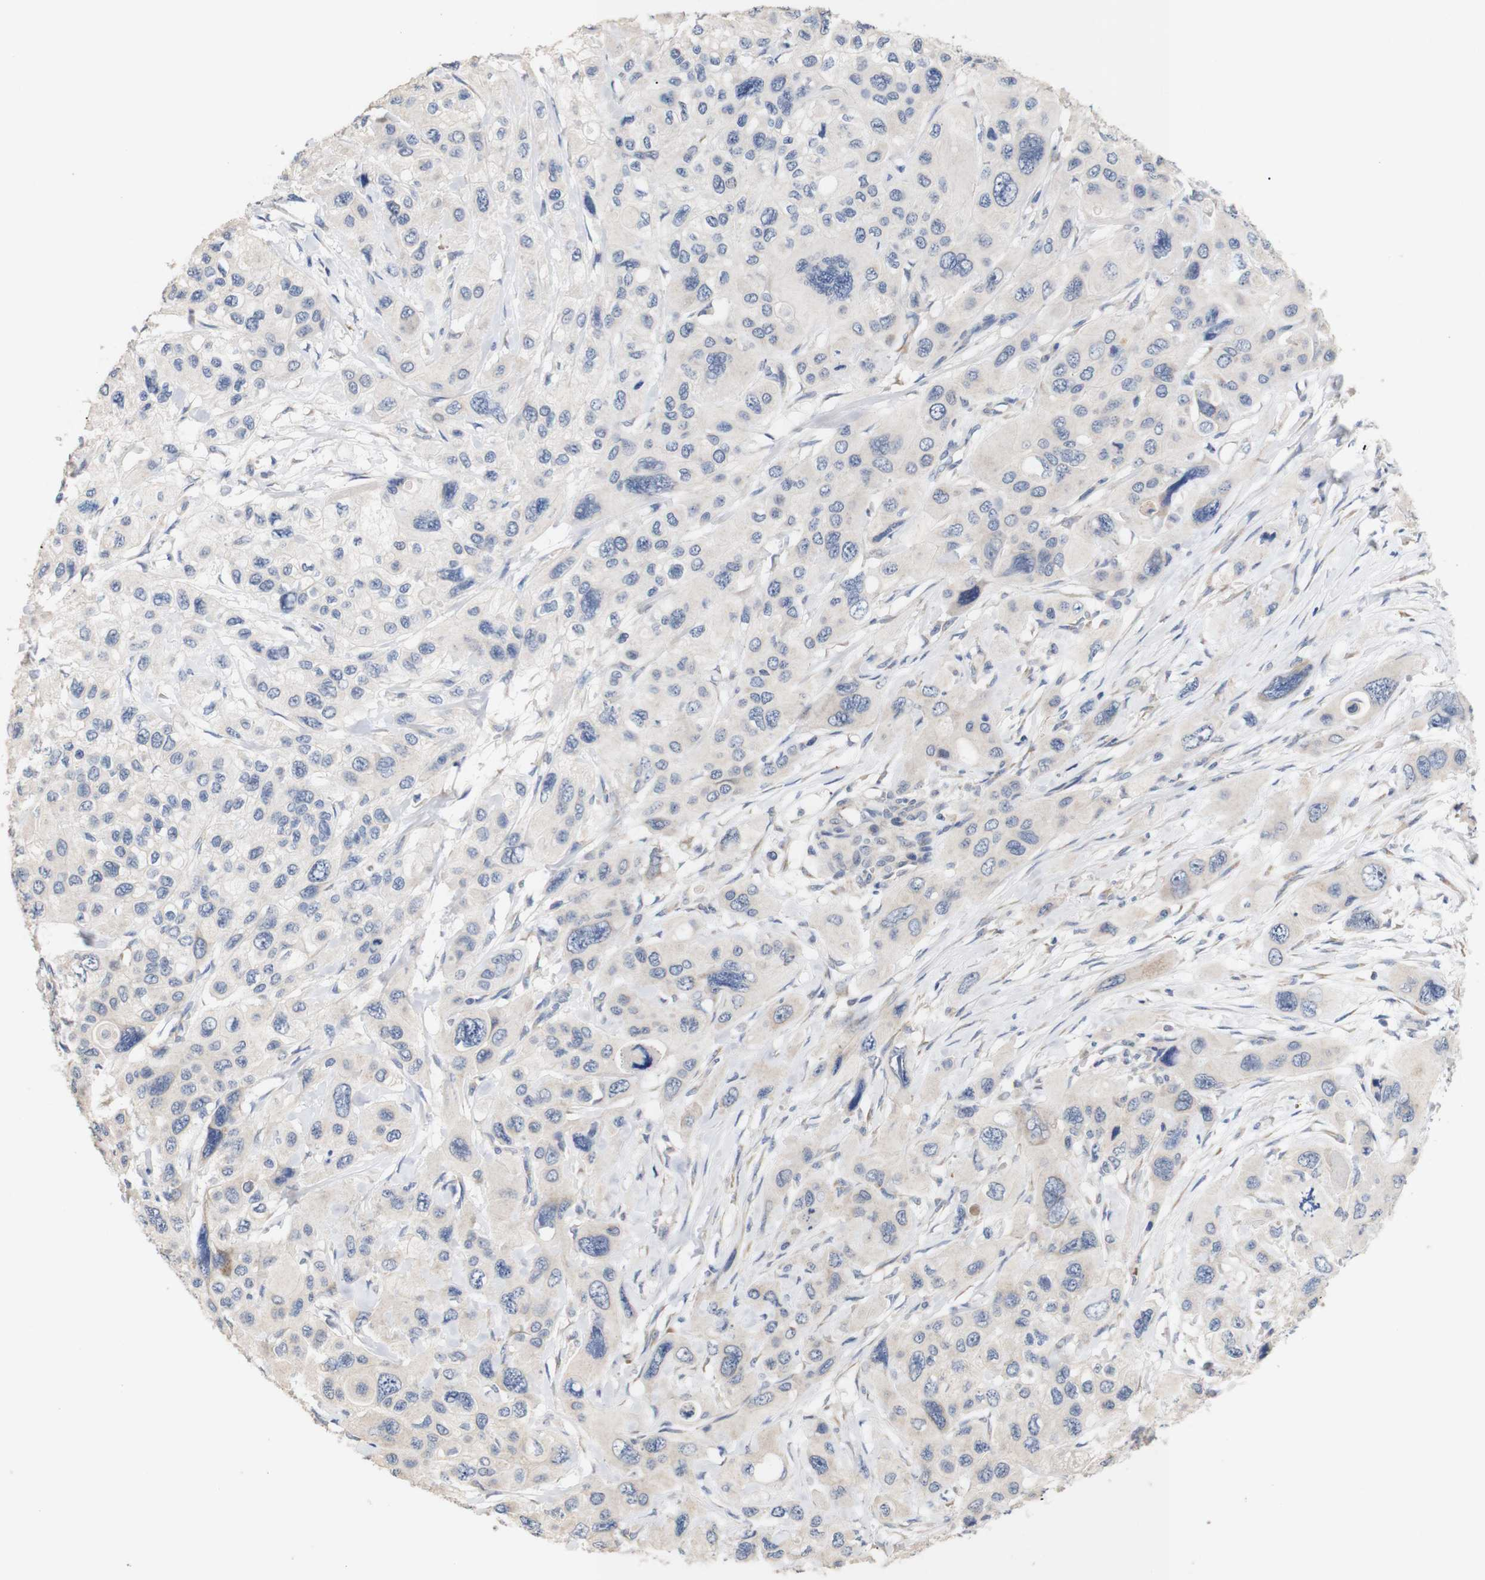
{"staining": {"intensity": "weak", "quantity": "25%-75%", "location": "cytoplasmic/membranous"}, "tissue": "pancreatic cancer", "cell_type": "Tumor cells", "image_type": "cancer", "snomed": [{"axis": "morphology", "description": "Adenocarcinoma, NOS"}, {"axis": "topography", "description": "Pancreas"}], "caption": "Pancreatic adenocarcinoma stained for a protein (brown) exhibits weak cytoplasmic/membranous positive staining in about 25%-75% of tumor cells.", "gene": "TRIM5", "patient": {"sex": "male", "age": 73}}